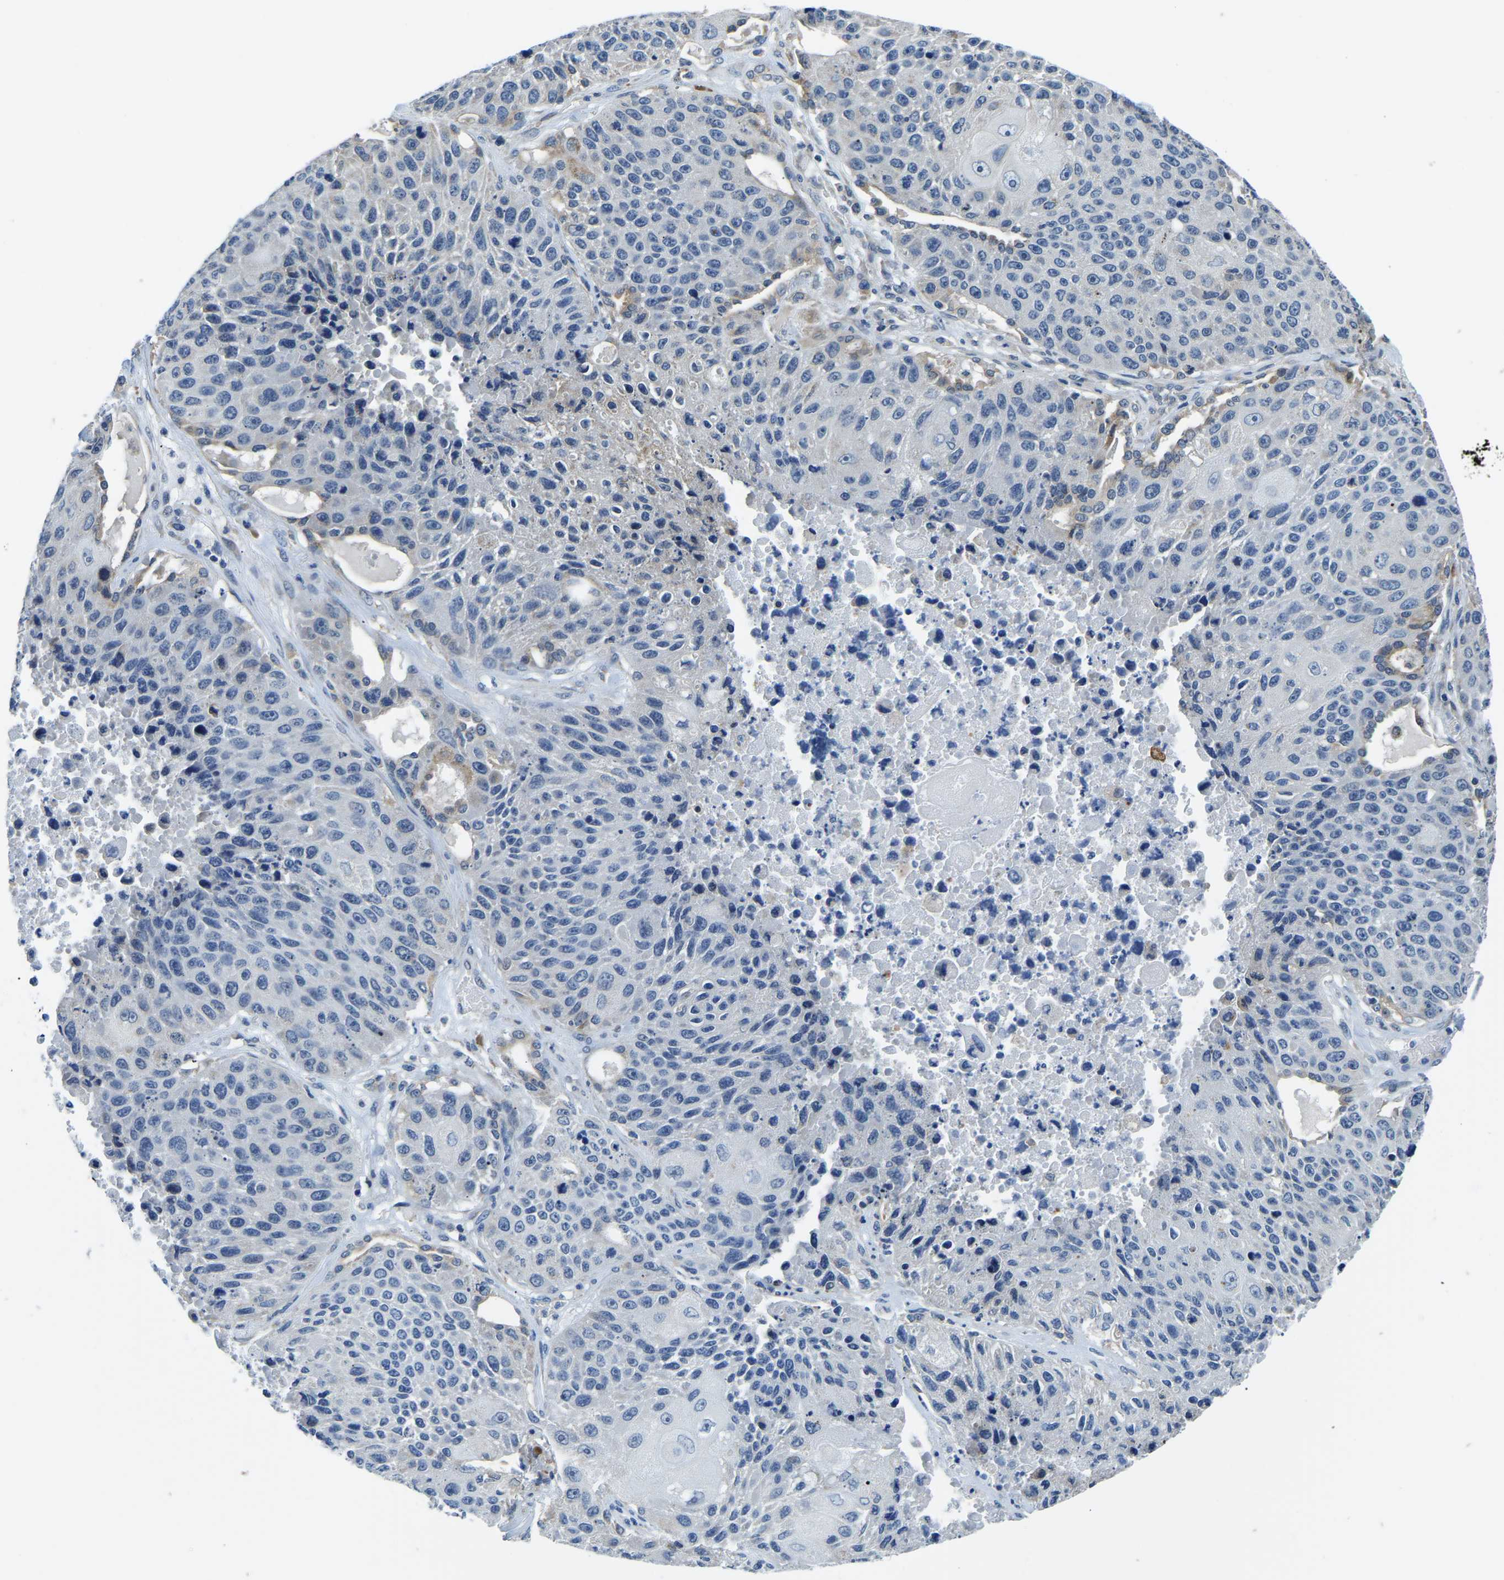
{"staining": {"intensity": "negative", "quantity": "none", "location": "none"}, "tissue": "lung cancer", "cell_type": "Tumor cells", "image_type": "cancer", "snomed": [{"axis": "morphology", "description": "Squamous cell carcinoma, NOS"}, {"axis": "topography", "description": "Lung"}], "caption": "IHC histopathology image of neoplastic tissue: squamous cell carcinoma (lung) stained with DAB demonstrates no significant protein staining in tumor cells. (Brightfield microscopy of DAB (3,3'-diaminobenzidine) immunohistochemistry (IHC) at high magnification).", "gene": "LIAS", "patient": {"sex": "male", "age": 61}}